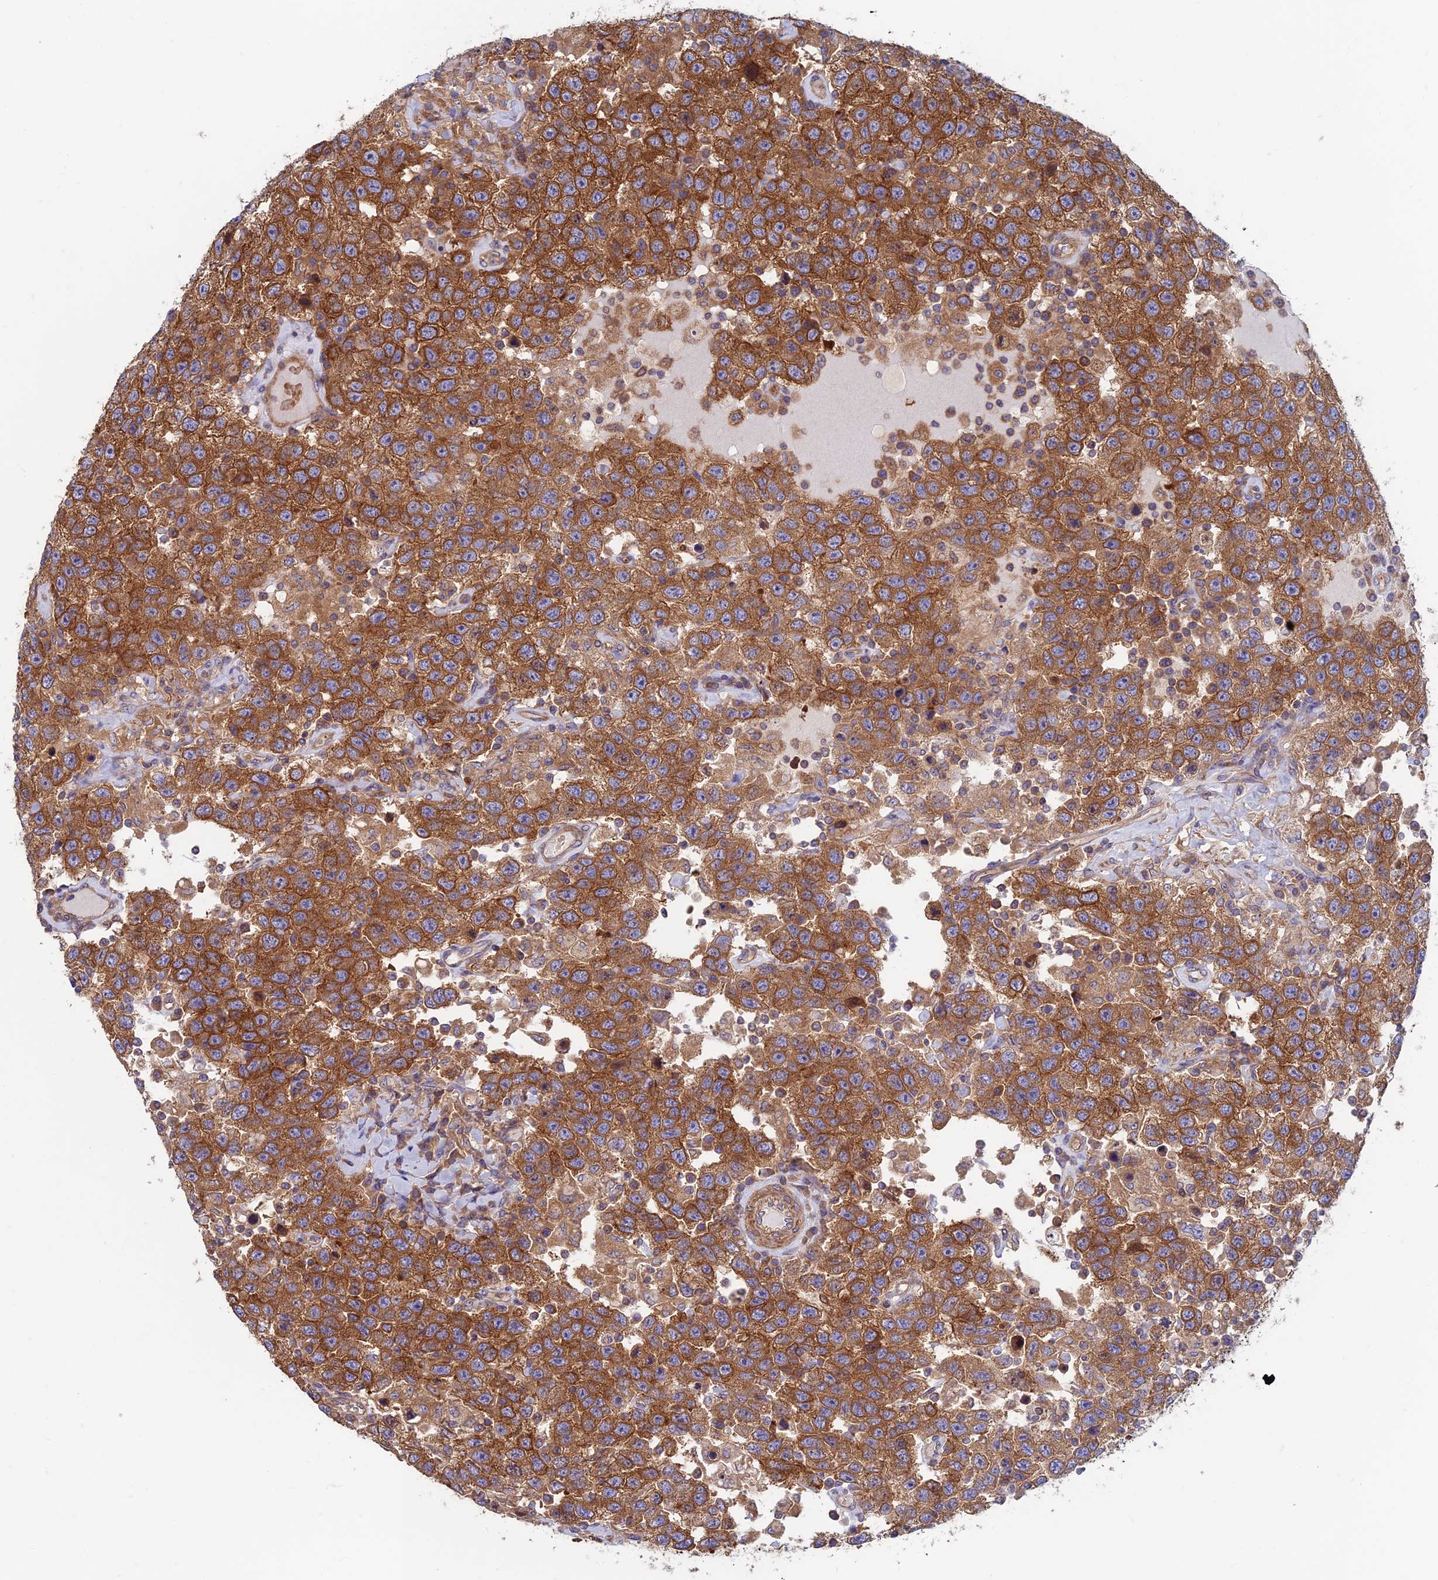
{"staining": {"intensity": "strong", "quantity": ">75%", "location": "cytoplasmic/membranous"}, "tissue": "testis cancer", "cell_type": "Tumor cells", "image_type": "cancer", "snomed": [{"axis": "morphology", "description": "Seminoma, NOS"}, {"axis": "topography", "description": "Testis"}], "caption": "Protein staining of testis cancer (seminoma) tissue demonstrates strong cytoplasmic/membranous positivity in about >75% of tumor cells.", "gene": "DNM1L", "patient": {"sex": "male", "age": 41}}